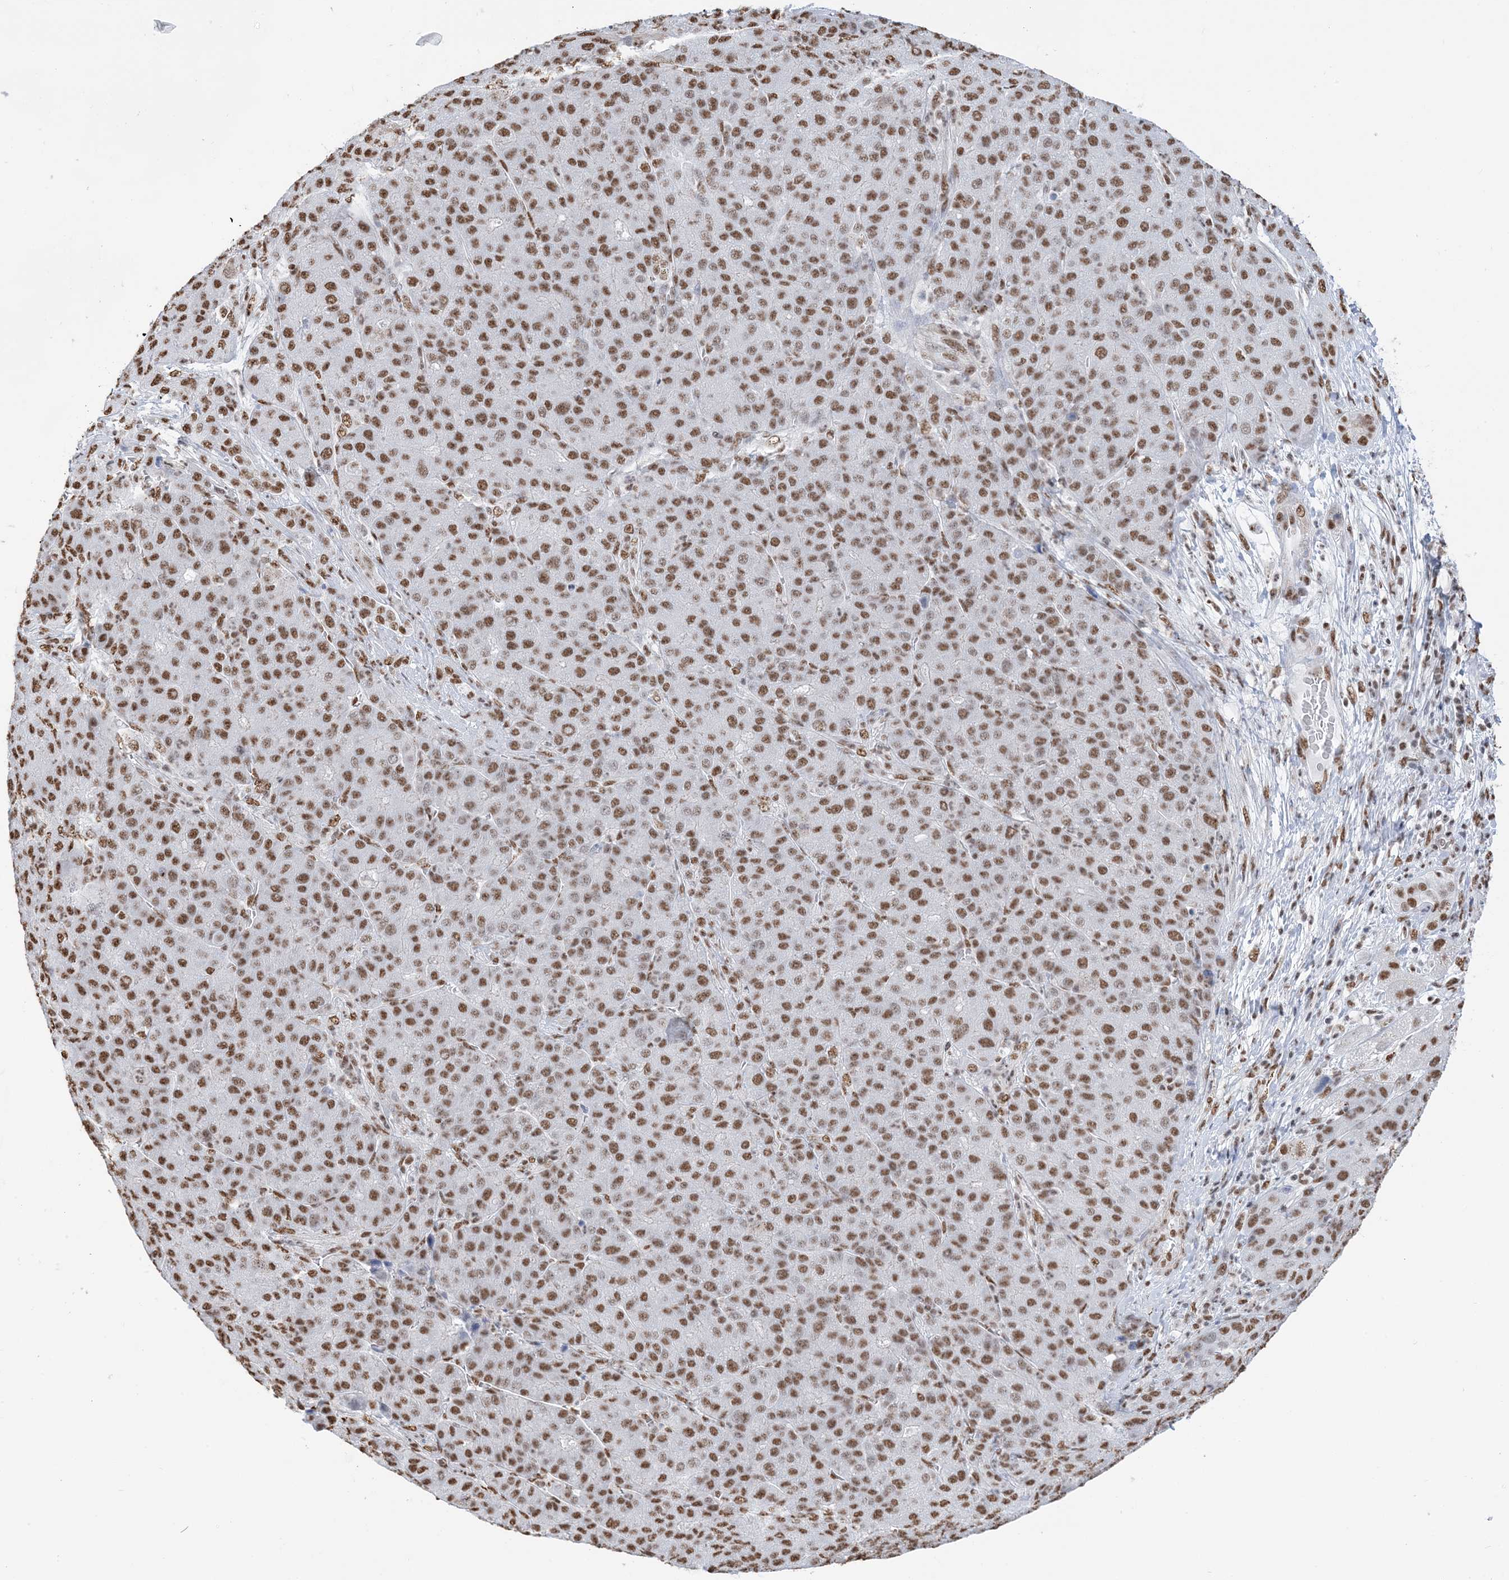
{"staining": {"intensity": "strong", "quantity": ">75%", "location": "nuclear"}, "tissue": "liver cancer", "cell_type": "Tumor cells", "image_type": "cancer", "snomed": [{"axis": "morphology", "description": "Carcinoma, Hepatocellular, NOS"}, {"axis": "topography", "description": "Liver"}], "caption": "This histopathology image shows hepatocellular carcinoma (liver) stained with IHC to label a protein in brown. The nuclear of tumor cells show strong positivity for the protein. Nuclei are counter-stained blue.", "gene": "ZNF792", "patient": {"sex": "male", "age": 65}}